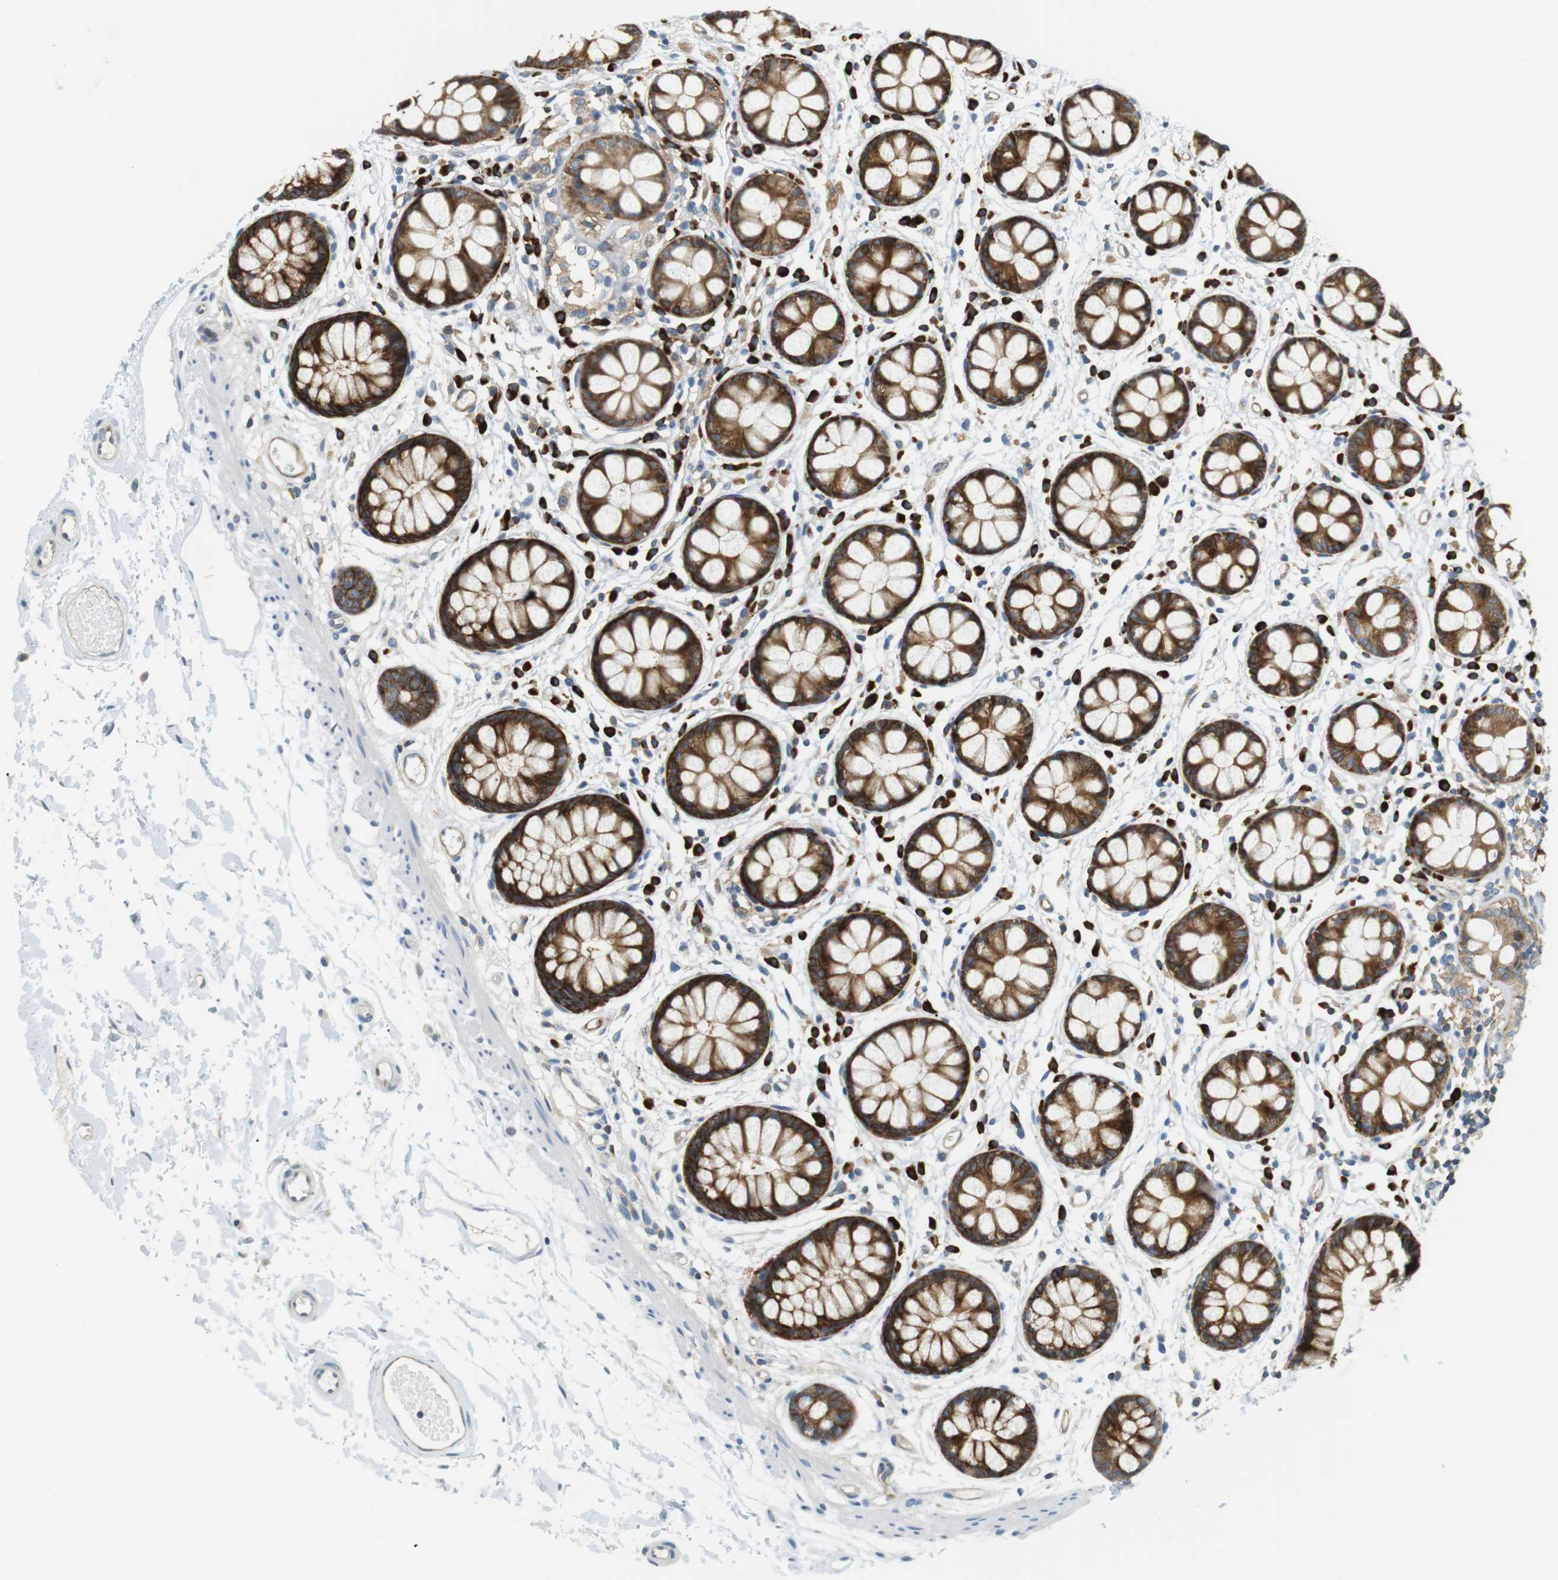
{"staining": {"intensity": "strong", "quantity": ">75%", "location": "cytoplasmic/membranous"}, "tissue": "rectum", "cell_type": "Glandular cells", "image_type": "normal", "snomed": [{"axis": "morphology", "description": "Normal tissue, NOS"}, {"axis": "topography", "description": "Rectum"}], "caption": "Rectum stained for a protein shows strong cytoplasmic/membranous positivity in glandular cells. The protein is shown in brown color, while the nuclei are stained blue.", "gene": "TMEM200A", "patient": {"sex": "female", "age": 66}}